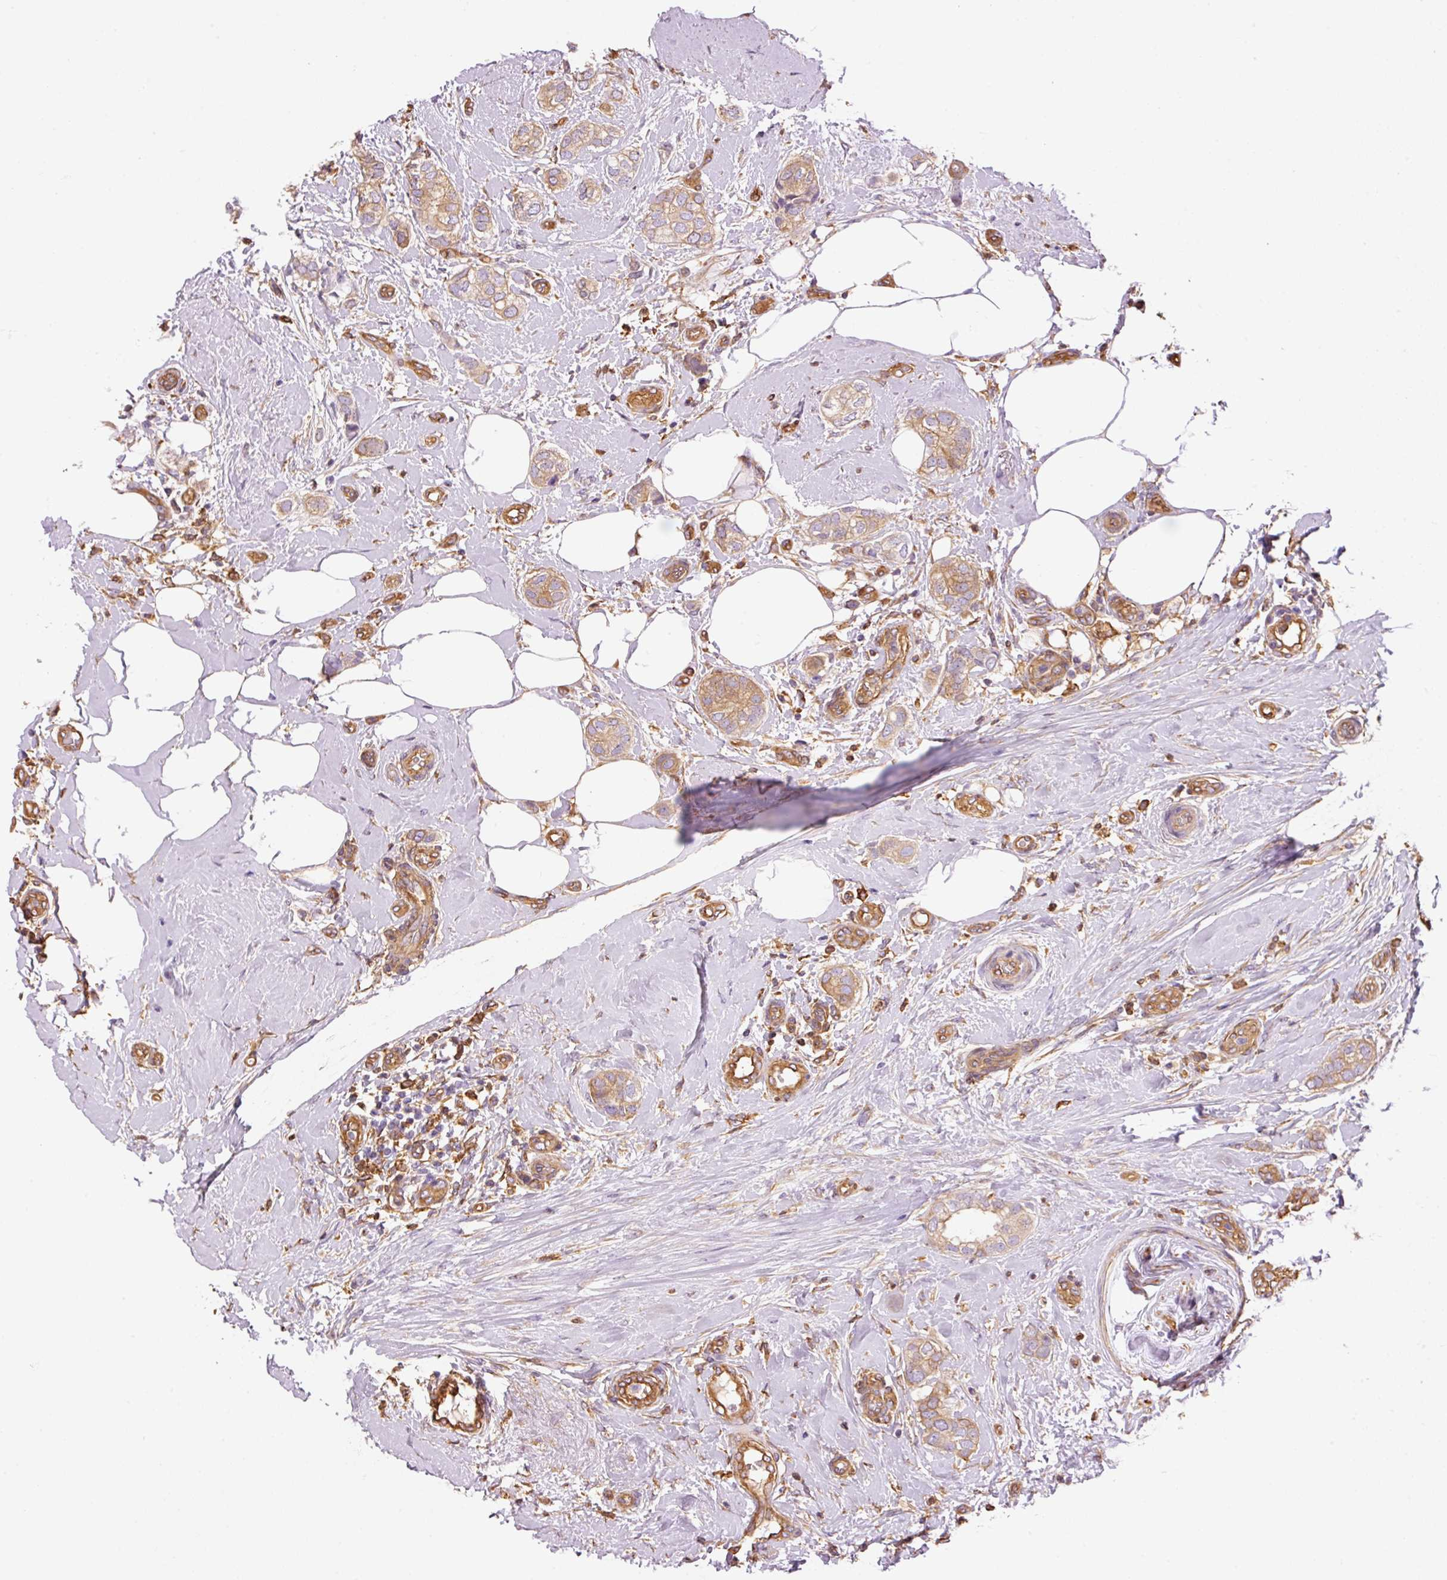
{"staining": {"intensity": "weak", "quantity": ">75%", "location": "cytoplasmic/membranous"}, "tissue": "breast cancer", "cell_type": "Tumor cells", "image_type": "cancer", "snomed": [{"axis": "morphology", "description": "Duct carcinoma"}, {"axis": "topography", "description": "Breast"}], "caption": "This image reveals IHC staining of intraductal carcinoma (breast), with low weak cytoplasmic/membranous staining in approximately >75% of tumor cells.", "gene": "IL10RB", "patient": {"sex": "female", "age": 73}}